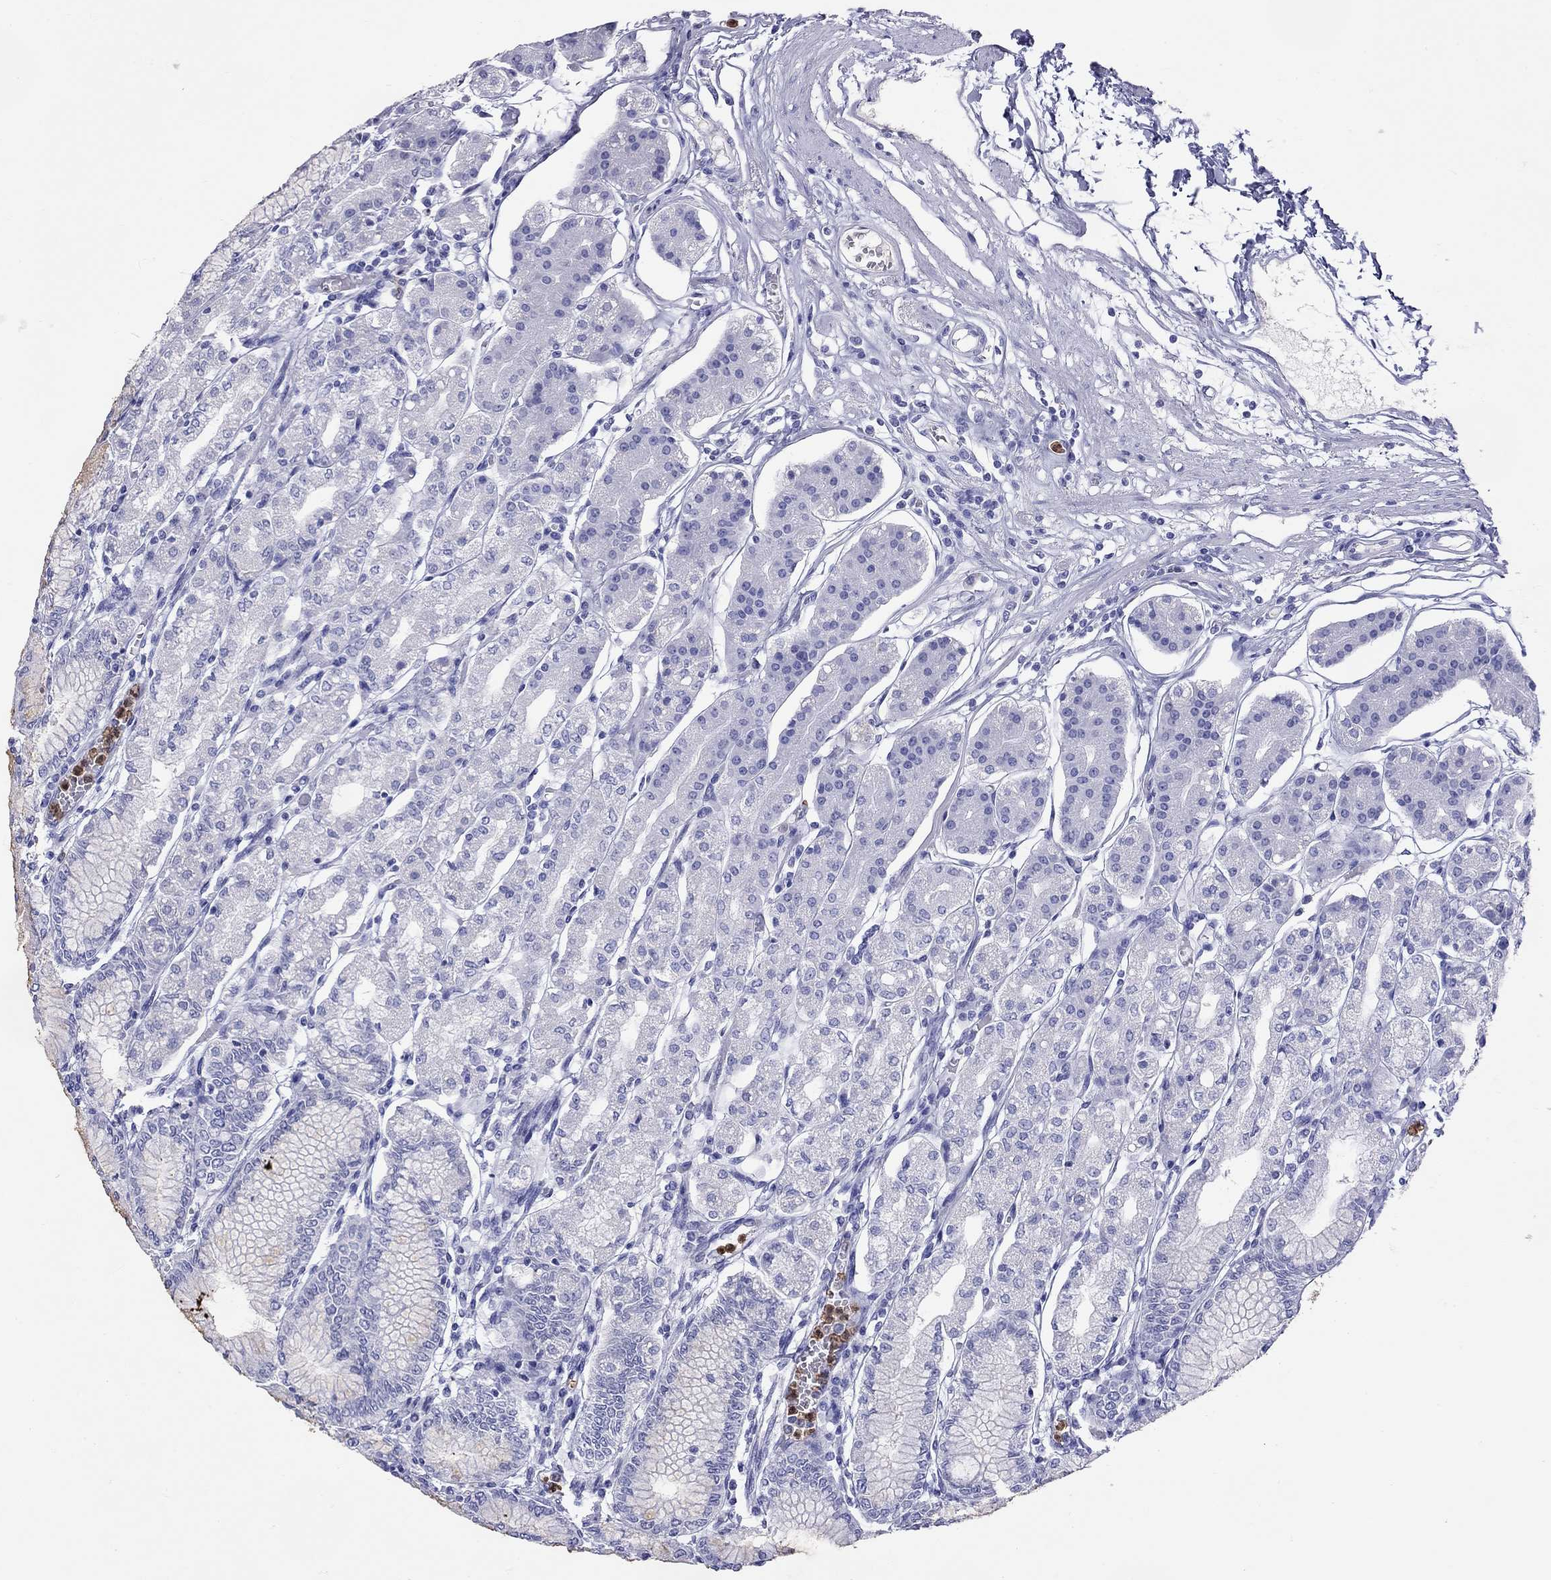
{"staining": {"intensity": "negative", "quantity": "none", "location": "none"}, "tissue": "stomach", "cell_type": "Glandular cells", "image_type": "normal", "snomed": [{"axis": "morphology", "description": "Normal tissue, NOS"}, {"axis": "topography", "description": "Skeletal muscle"}, {"axis": "topography", "description": "Stomach"}], "caption": "This is a image of IHC staining of normal stomach, which shows no positivity in glandular cells.", "gene": "SLAMF1", "patient": {"sex": "female", "age": 57}}